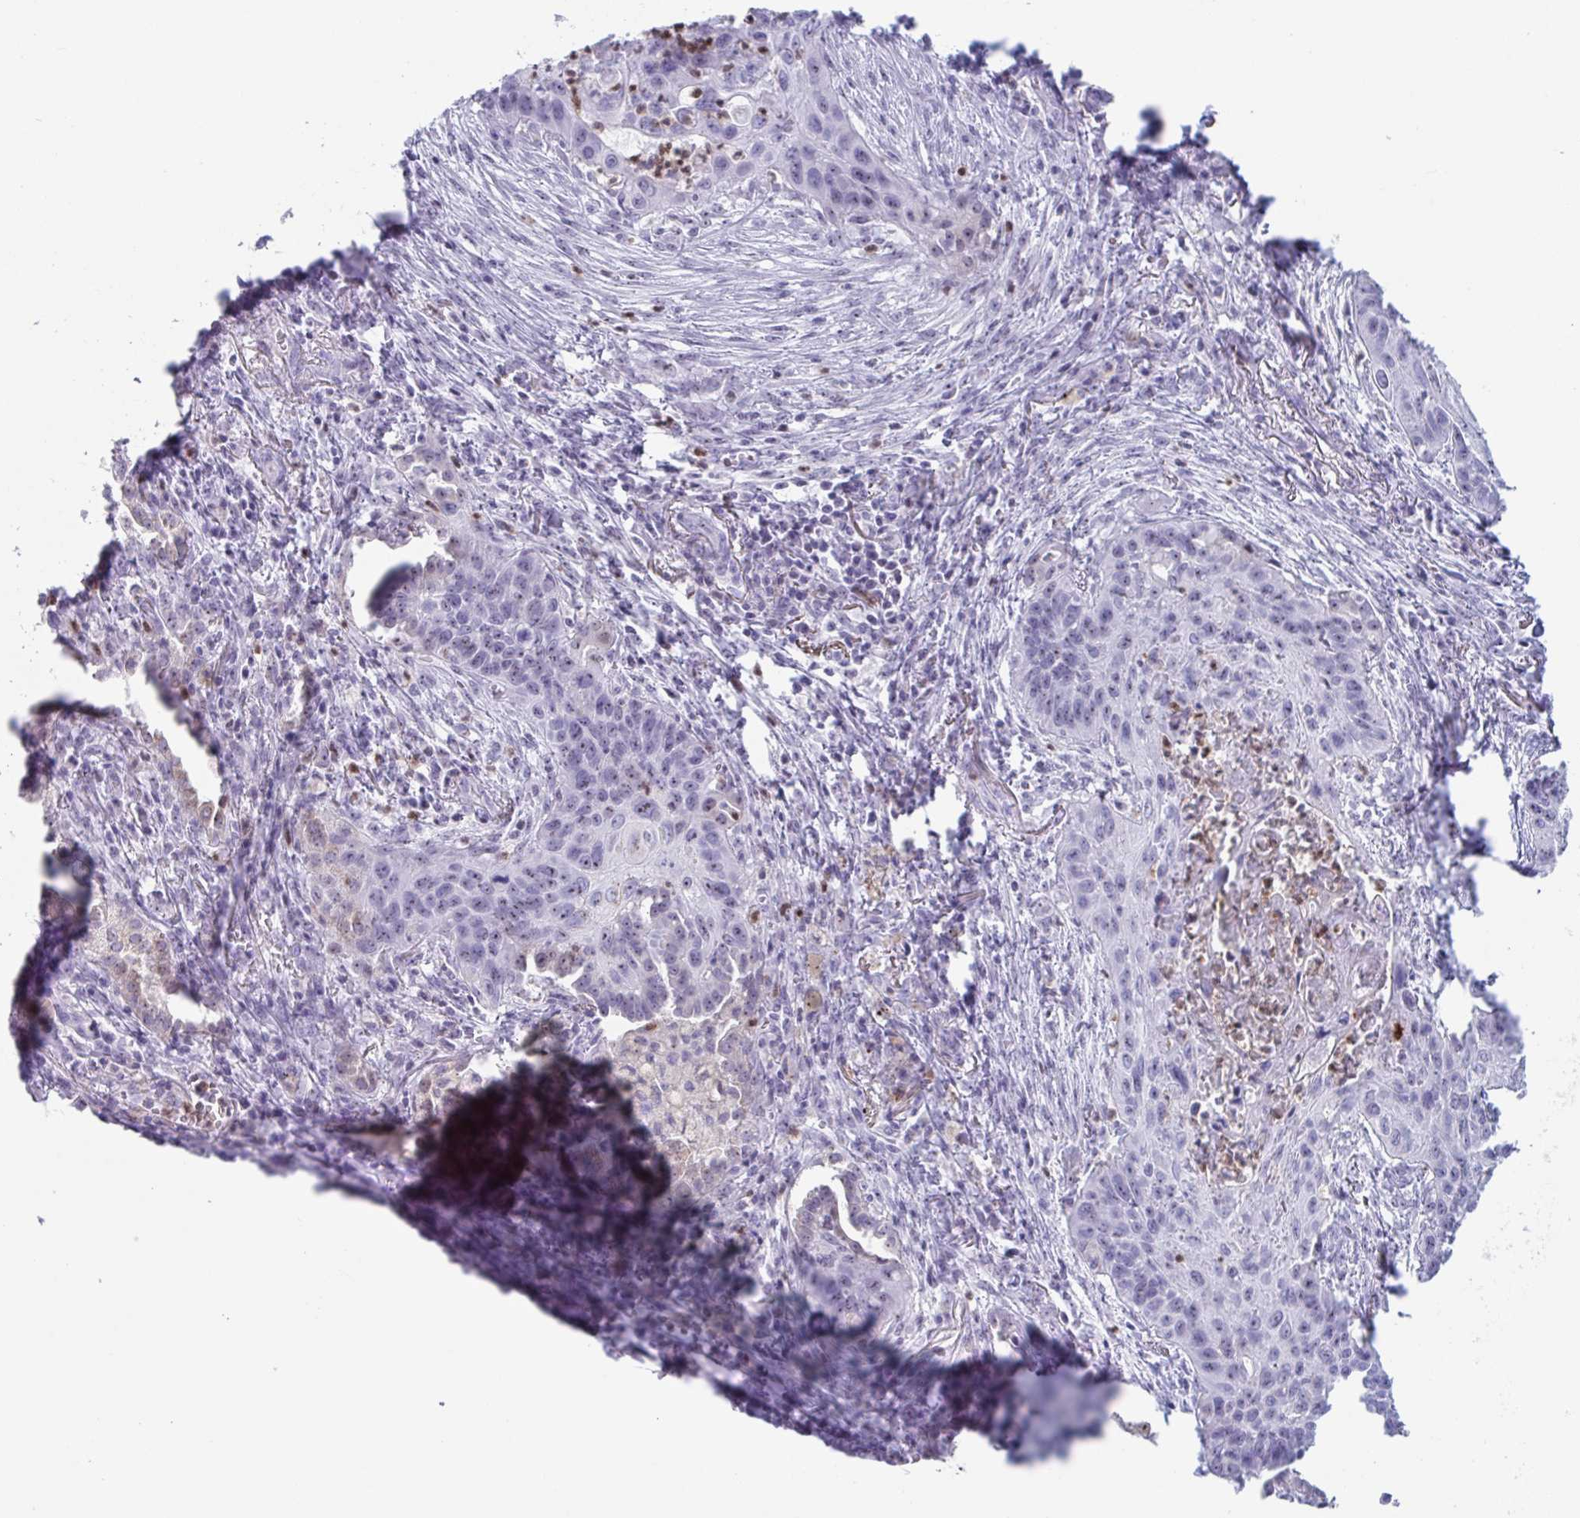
{"staining": {"intensity": "weak", "quantity": "<25%", "location": "nuclear"}, "tissue": "lung cancer", "cell_type": "Tumor cells", "image_type": "cancer", "snomed": [{"axis": "morphology", "description": "Squamous cell carcinoma, NOS"}, {"axis": "topography", "description": "Lung"}], "caption": "Immunohistochemistry (IHC) photomicrograph of lung cancer stained for a protein (brown), which reveals no expression in tumor cells.", "gene": "CYP4F11", "patient": {"sex": "male", "age": 71}}